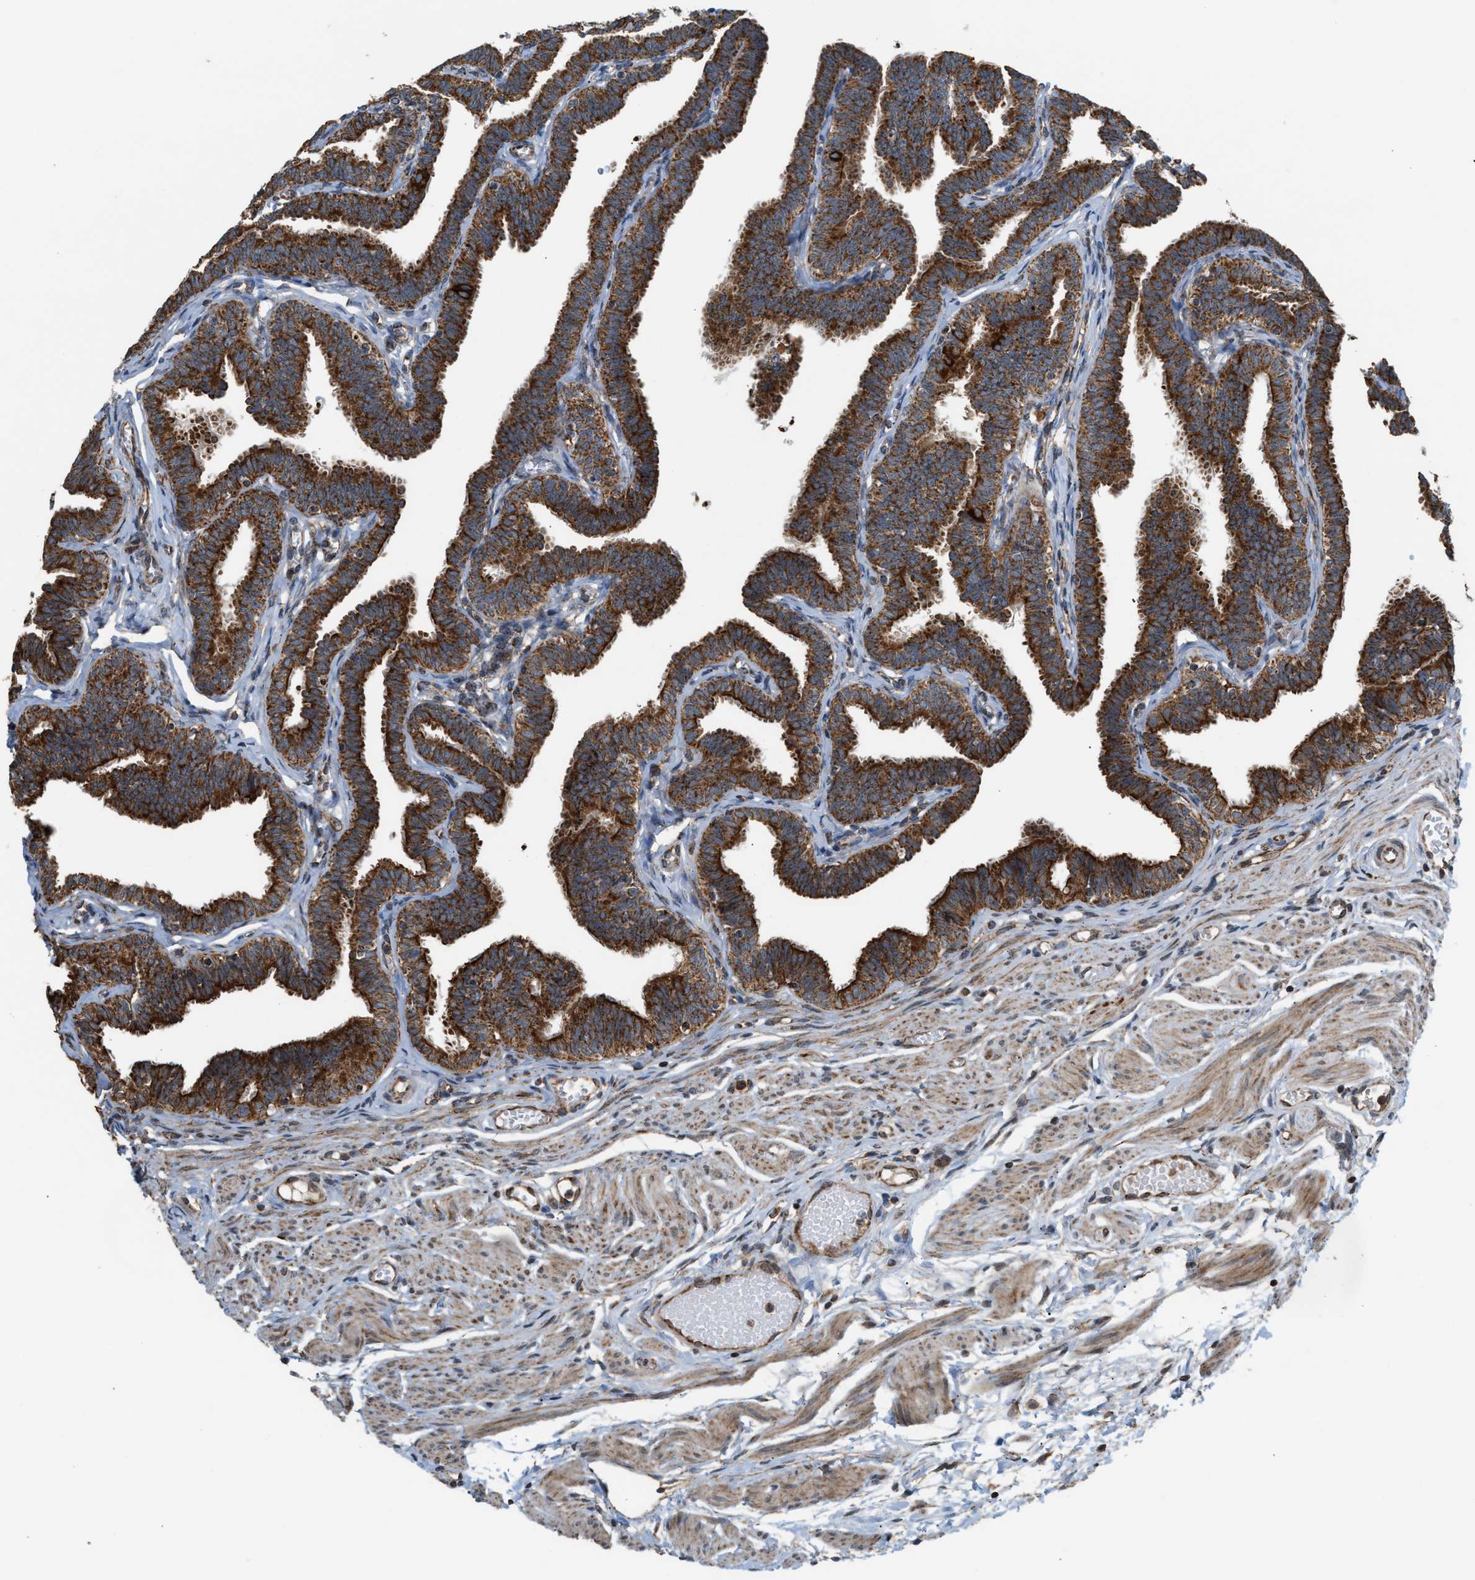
{"staining": {"intensity": "strong", "quantity": ">75%", "location": "cytoplasmic/membranous"}, "tissue": "fallopian tube", "cell_type": "Glandular cells", "image_type": "normal", "snomed": [{"axis": "morphology", "description": "Normal tissue, NOS"}, {"axis": "topography", "description": "Fallopian tube"}, {"axis": "topography", "description": "Ovary"}], "caption": "DAB immunohistochemical staining of normal fallopian tube shows strong cytoplasmic/membranous protein expression in approximately >75% of glandular cells. (IHC, brightfield microscopy, high magnification).", "gene": "SGSM2", "patient": {"sex": "female", "age": 23}}